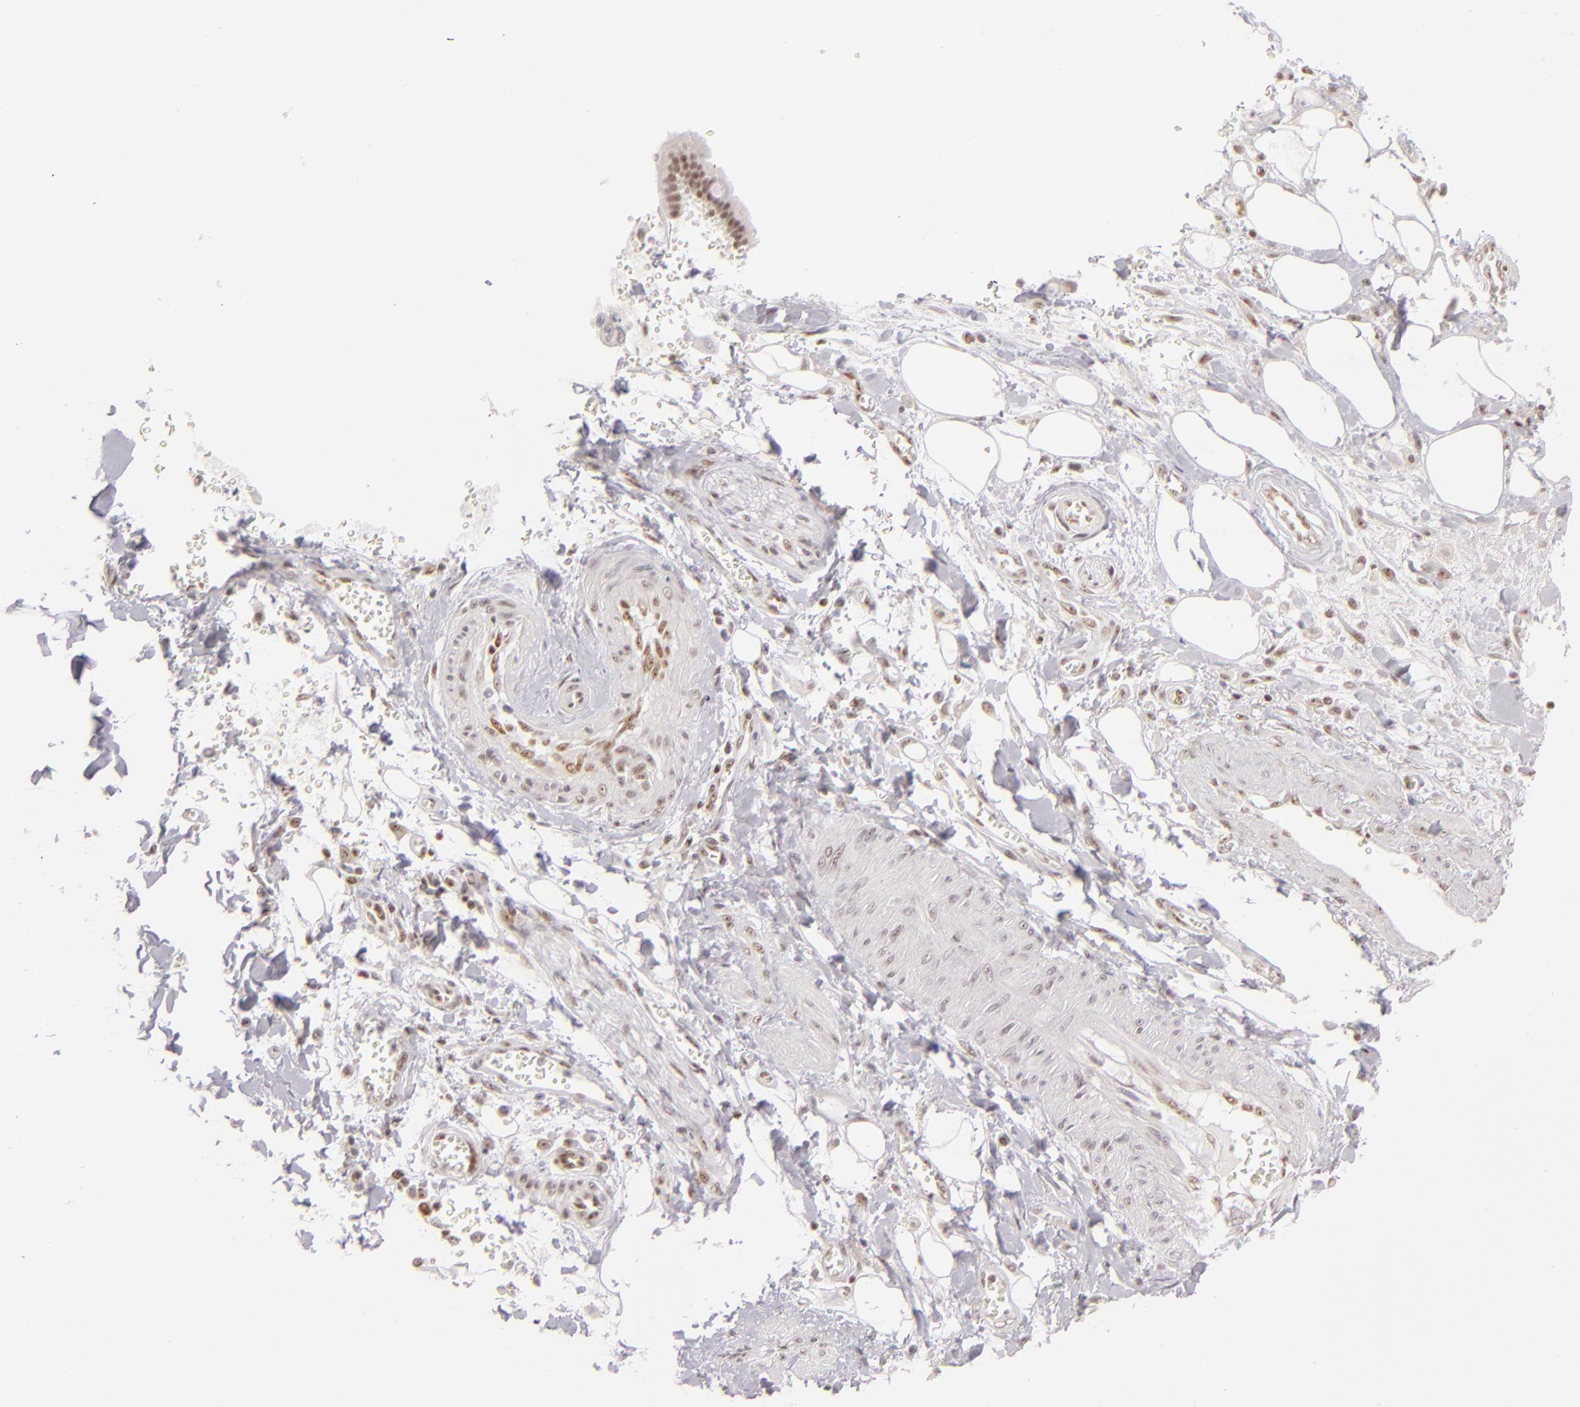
{"staining": {"intensity": "moderate", "quantity": ">75%", "location": "nuclear"}, "tissue": "pancreatic cancer", "cell_type": "Tumor cells", "image_type": "cancer", "snomed": [{"axis": "morphology", "description": "Adenocarcinoma, NOS"}, {"axis": "topography", "description": "Pancreas"}], "caption": "Approximately >75% of tumor cells in human pancreatic cancer reveal moderate nuclear protein positivity as visualized by brown immunohistochemical staining.", "gene": "DAXX", "patient": {"sex": "male", "age": 69}}